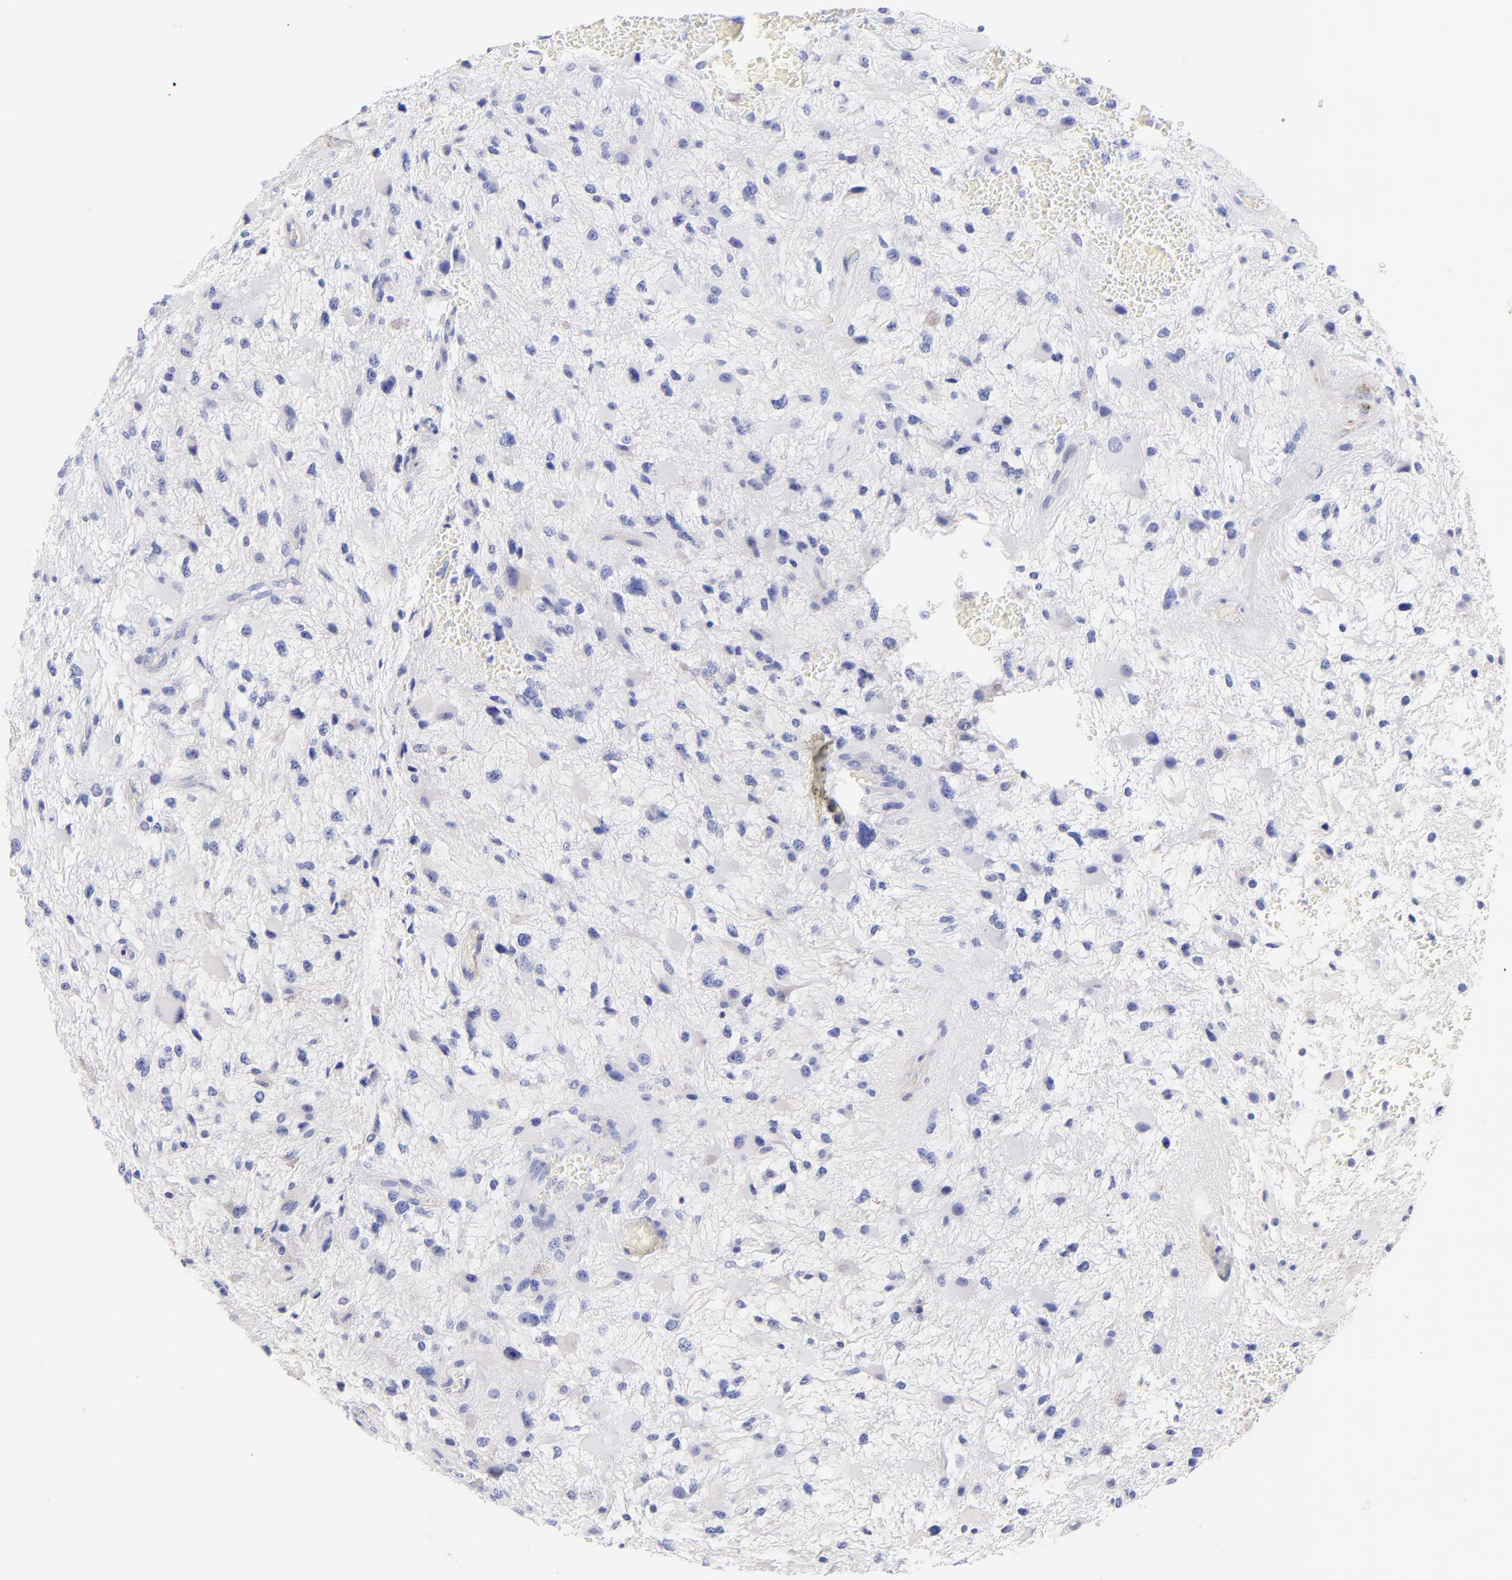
{"staining": {"intensity": "negative", "quantity": "none", "location": "none"}, "tissue": "glioma", "cell_type": "Tumor cells", "image_type": "cancer", "snomed": [{"axis": "morphology", "description": "Glioma, malignant, High grade"}, {"axis": "topography", "description": "Brain"}], "caption": "DAB immunohistochemical staining of human glioma displays no significant expression in tumor cells.", "gene": "C1QTNF6", "patient": {"sex": "female", "age": 60}}